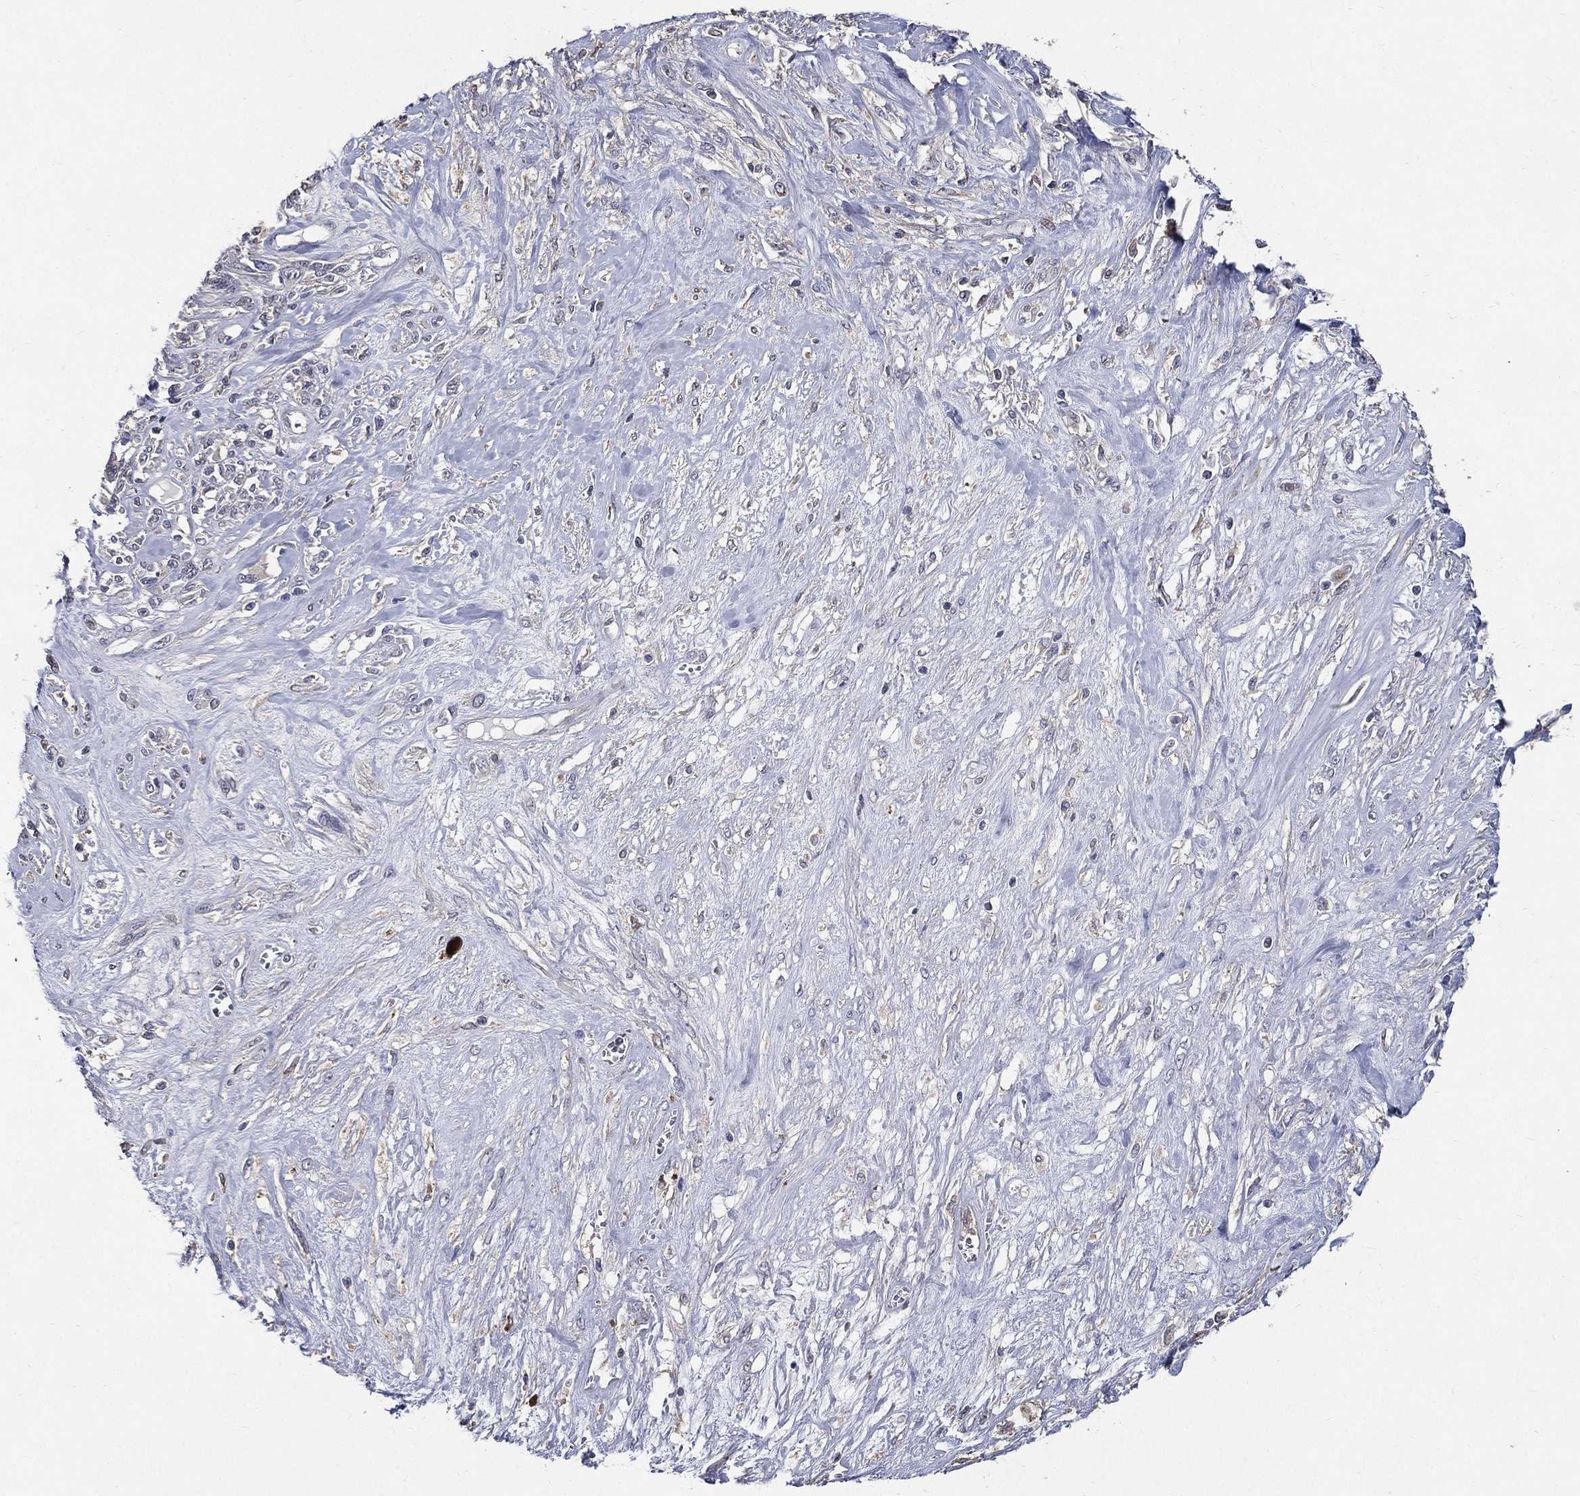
{"staining": {"intensity": "negative", "quantity": "none", "location": "none"}, "tissue": "melanoma", "cell_type": "Tumor cells", "image_type": "cancer", "snomed": [{"axis": "morphology", "description": "Malignant melanoma, NOS"}, {"axis": "topography", "description": "Skin"}], "caption": "An immunohistochemistry (IHC) photomicrograph of melanoma is shown. There is no staining in tumor cells of melanoma.", "gene": "SERPINB2", "patient": {"sex": "female", "age": 91}}